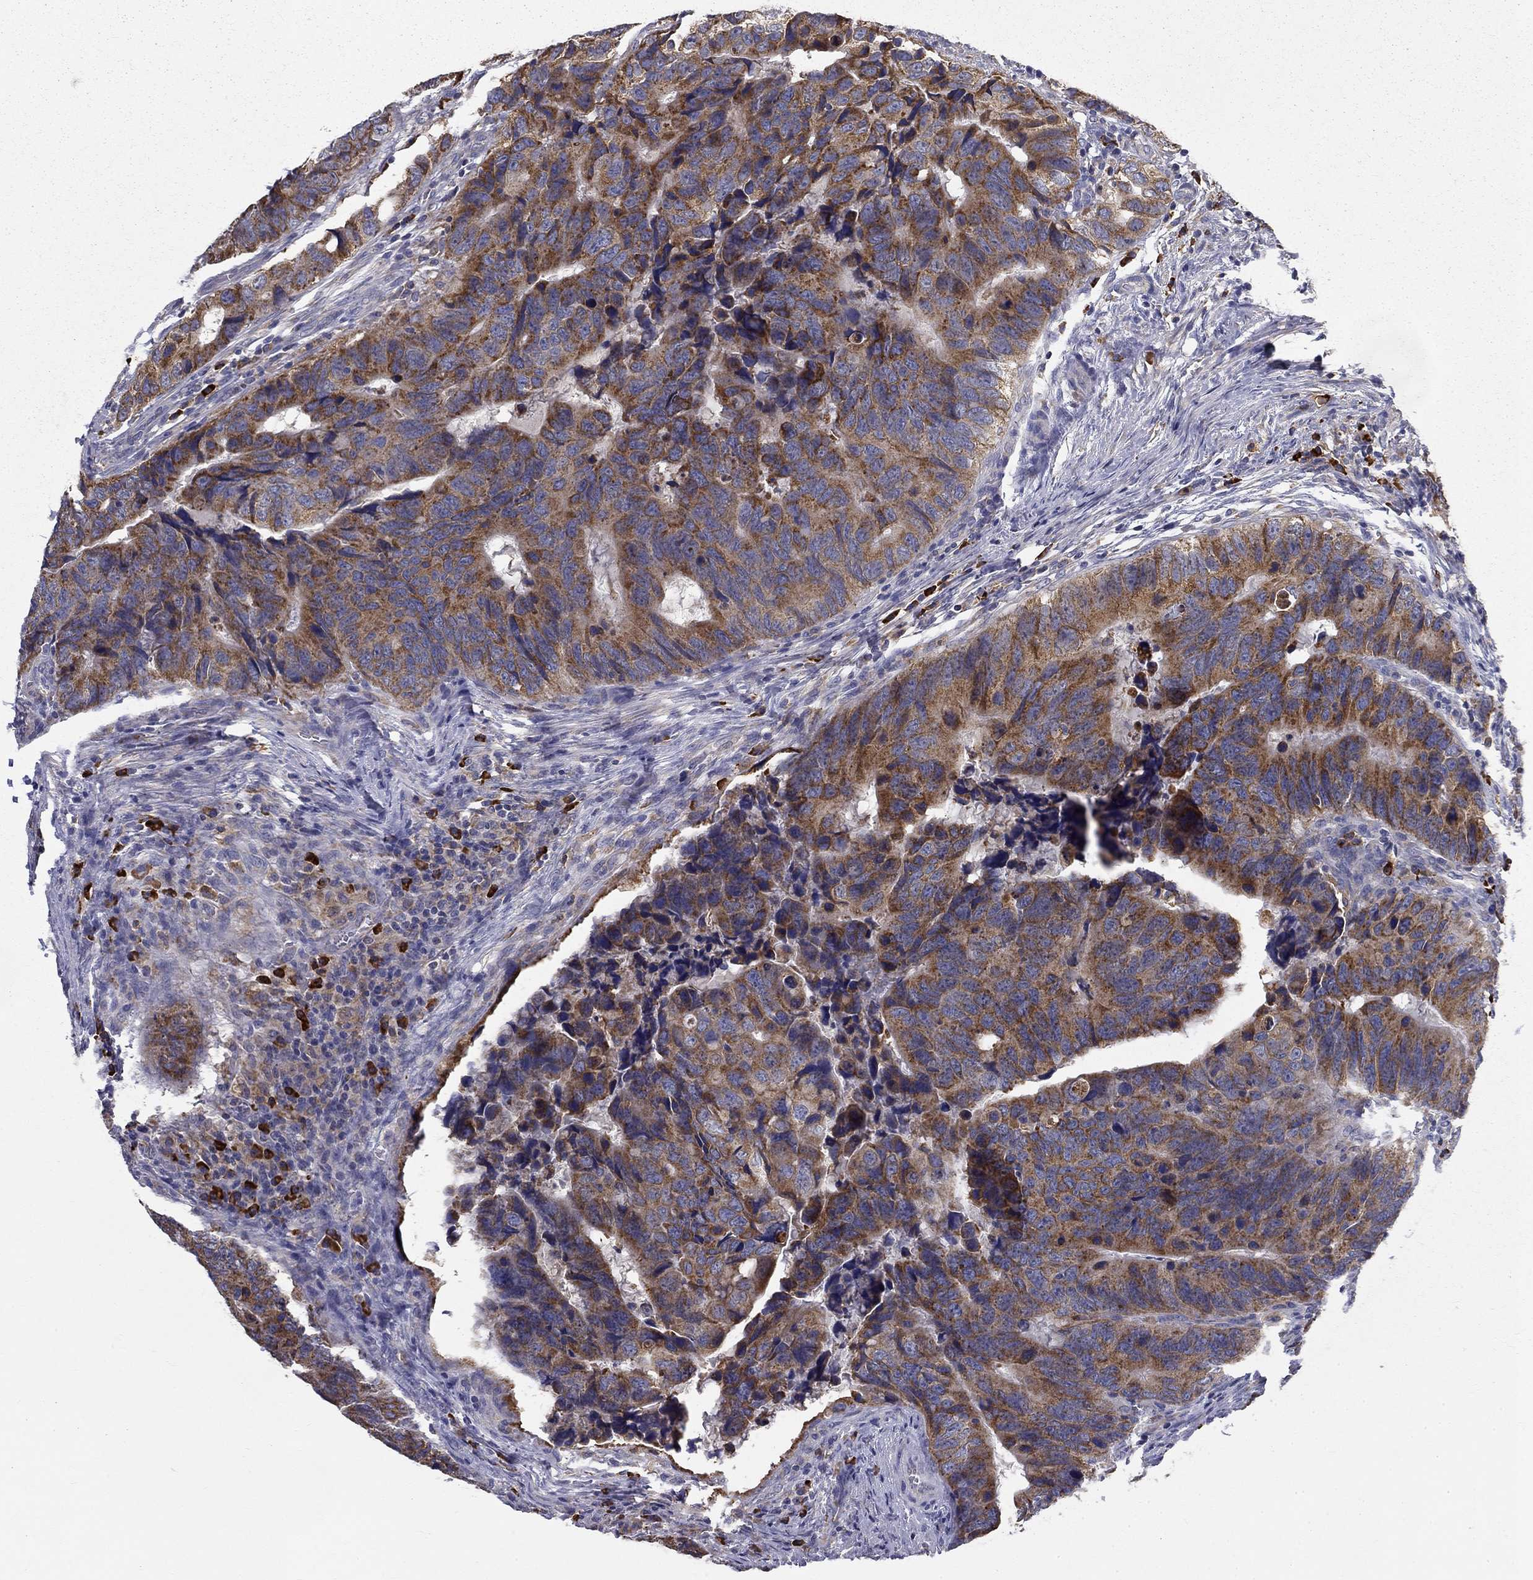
{"staining": {"intensity": "moderate", "quantity": ">75%", "location": "cytoplasmic/membranous"}, "tissue": "colorectal cancer", "cell_type": "Tumor cells", "image_type": "cancer", "snomed": [{"axis": "morphology", "description": "Adenocarcinoma, NOS"}, {"axis": "topography", "description": "Colon"}], "caption": "Colorectal cancer (adenocarcinoma) stained with DAB (3,3'-diaminobenzidine) immunohistochemistry (IHC) exhibits medium levels of moderate cytoplasmic/membranous positivity in approximately >75% of tumor cells.", "gene": "PRDX4", "patient": {"sex": "female", "age": 82}}